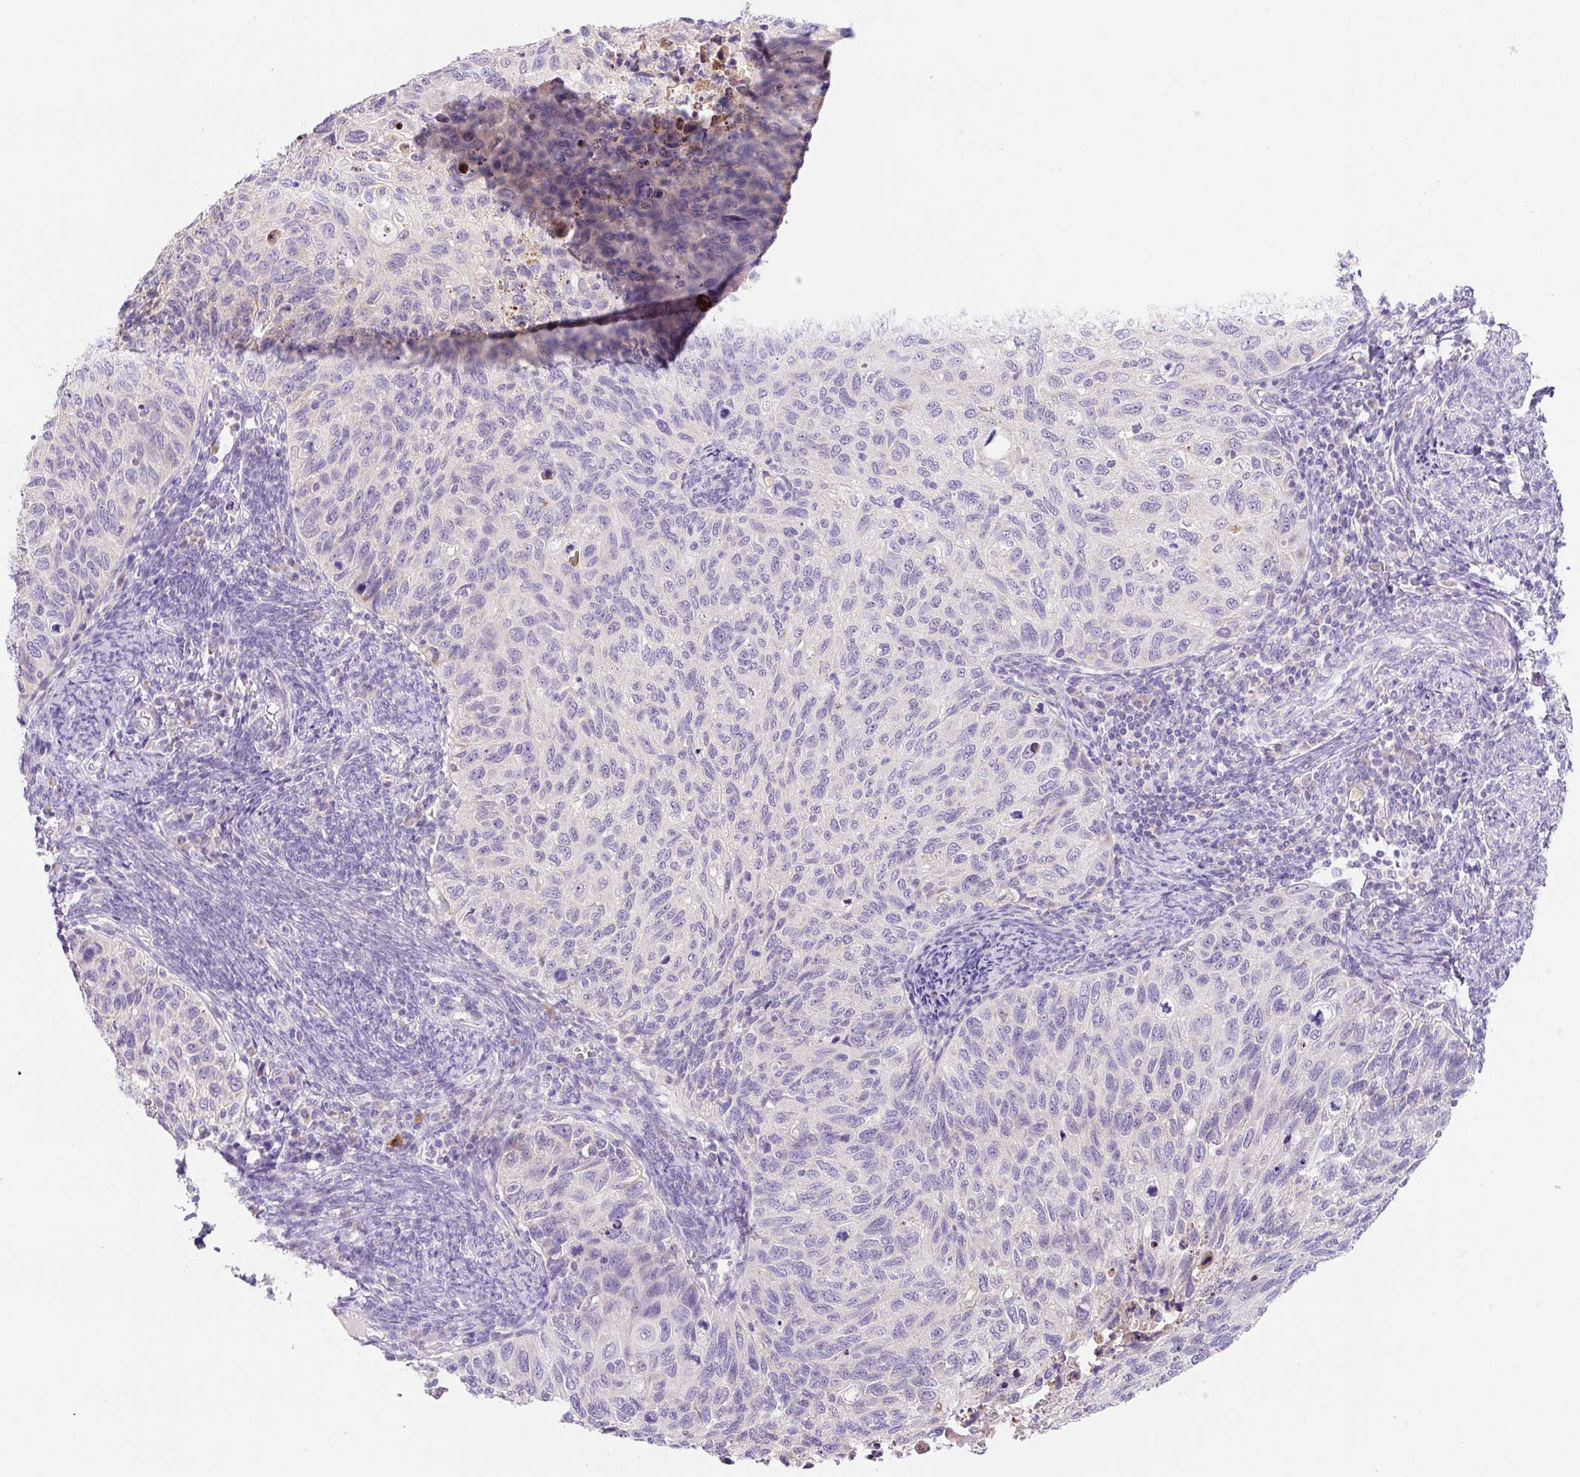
{"staining": {"intensity": "negative", "quantity": "none", "location": "none"}, "tissue": "cervical cancer", "cell_type": "Tumor cells", "image_type": "cancer", "snomed": [{"axis": "morphology", "description": "Squamous cell carcinoma, NOS"}, {"axis": "topography", "description": "Cervix"}], "caption": "Immunohistochemistry (IHC) image of human cervical squamous cell carcinoma stained for a protein (brown), which reveals no positivity in tumor cells.", "gene": "NDST3", "patient": {"sex": "female", "age": 70}}